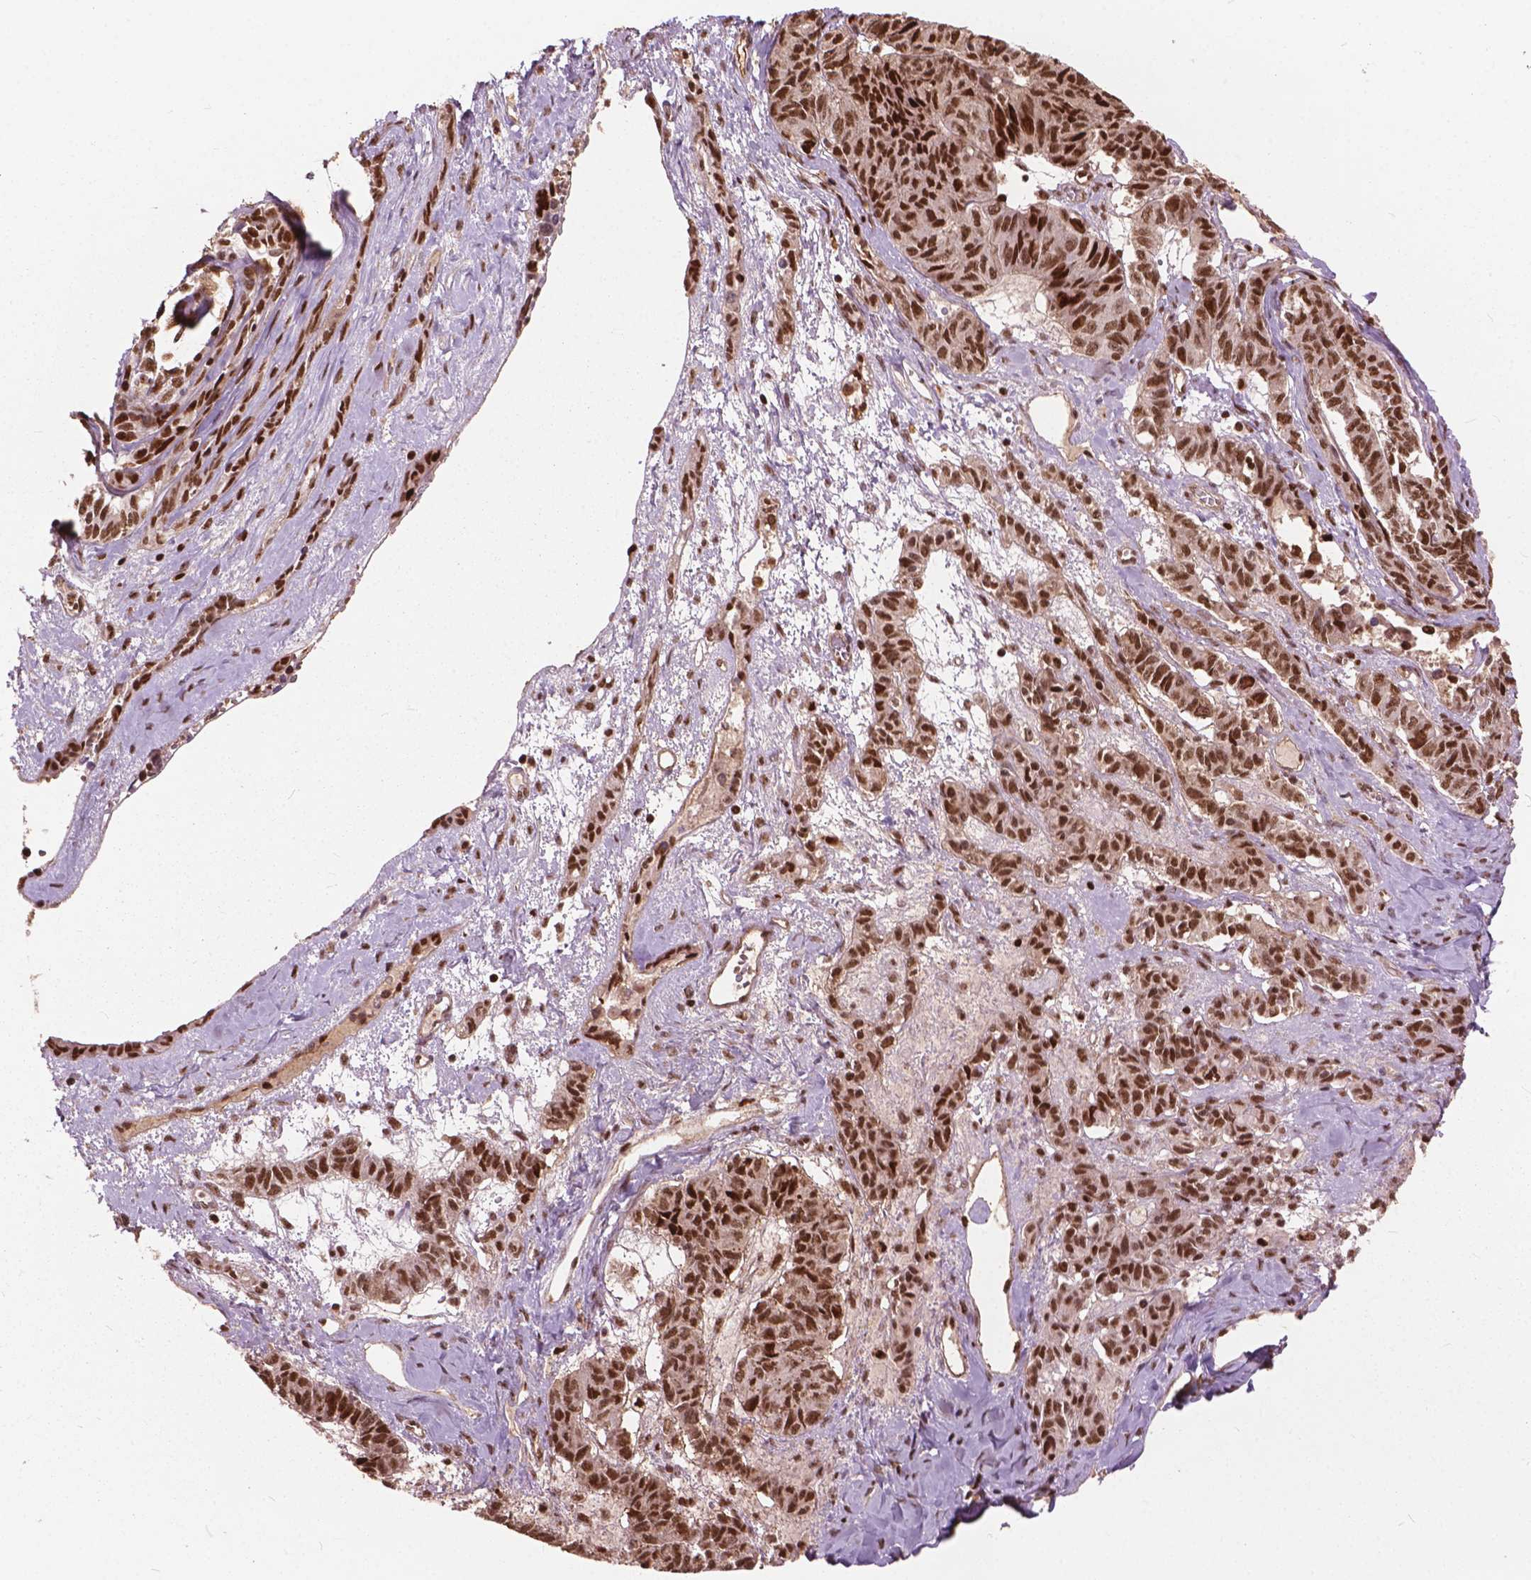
{"staining": {"intensity": "strong", "quantity": ">75%", "location": "nuclear"}, "tissue": "ovarian cancer", "cell_type": "Tumor cells", "image_type": "cancer", "snomed": [{"axis": "morphology", "description": "Carcinoma, endometroid"}, {"axis": "topography", "description": "Ovary"}], "caption": "Endometroid carcinoma (ovarian) stained with DAB immunohistochemistry exhibits high levels of strong nuclear positivity in approximately >75% of tumor cells.", "gene": "ANP32B", "patient": {"sex": "female", "age": 80}}